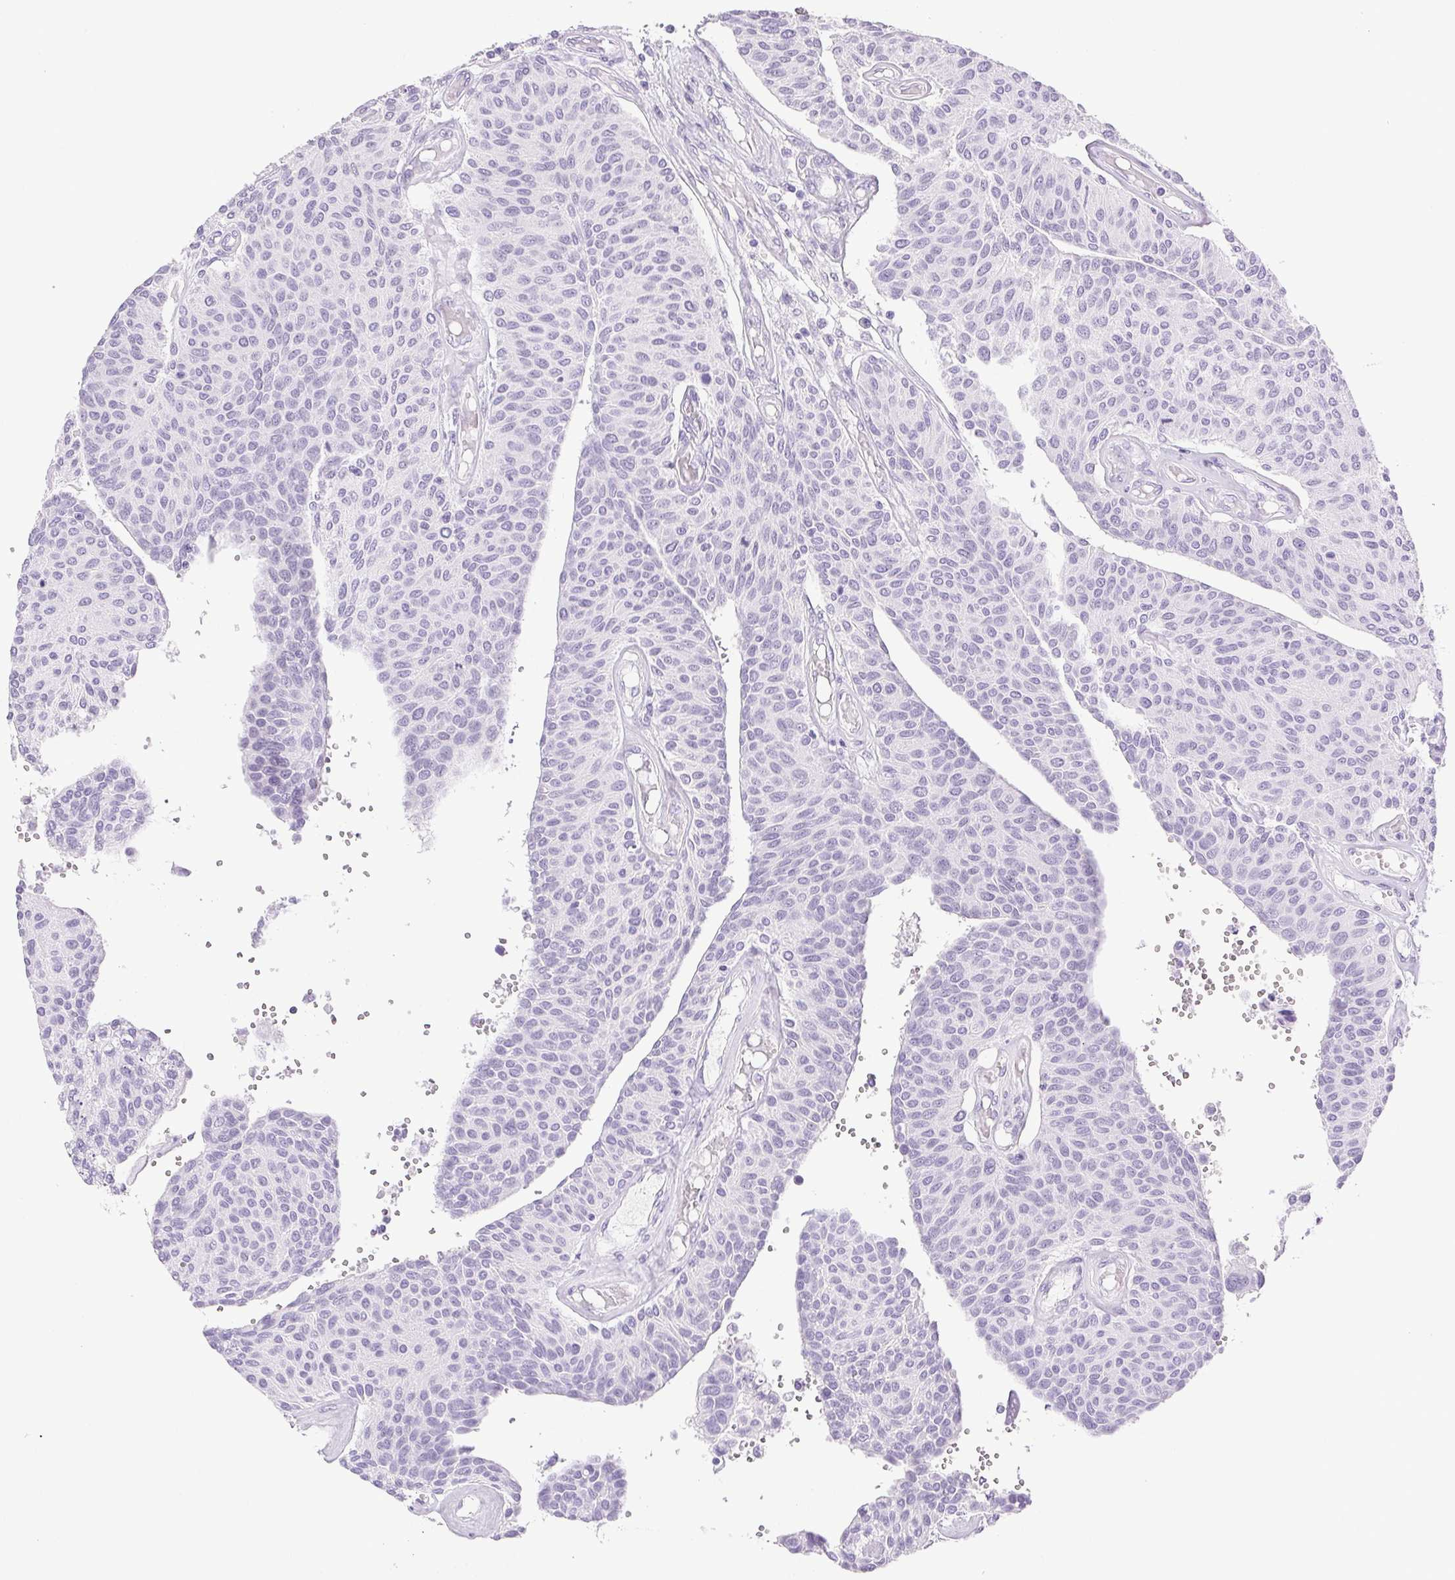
{"staining": {"intensity": "negative", "quantity": "none", "location": "none"}, "tissue": "urothelial cancer", "cell_type": "Tumor cells", "image_type": "cancer", "snomed": [{"axis": "morphology", "description": "Urothelial carcinoma, NOS"}, {"axis": "topography", "description": "Urinary bladder"}], "caption": "A high-resolution photomicrograph shows immunohistochemistry (IHC) staining of urothelial cancer, which reveals no significant positivity in tumor cells.", "gene": "HLA-G", "patient": {"sex": "male", "age": 55}}